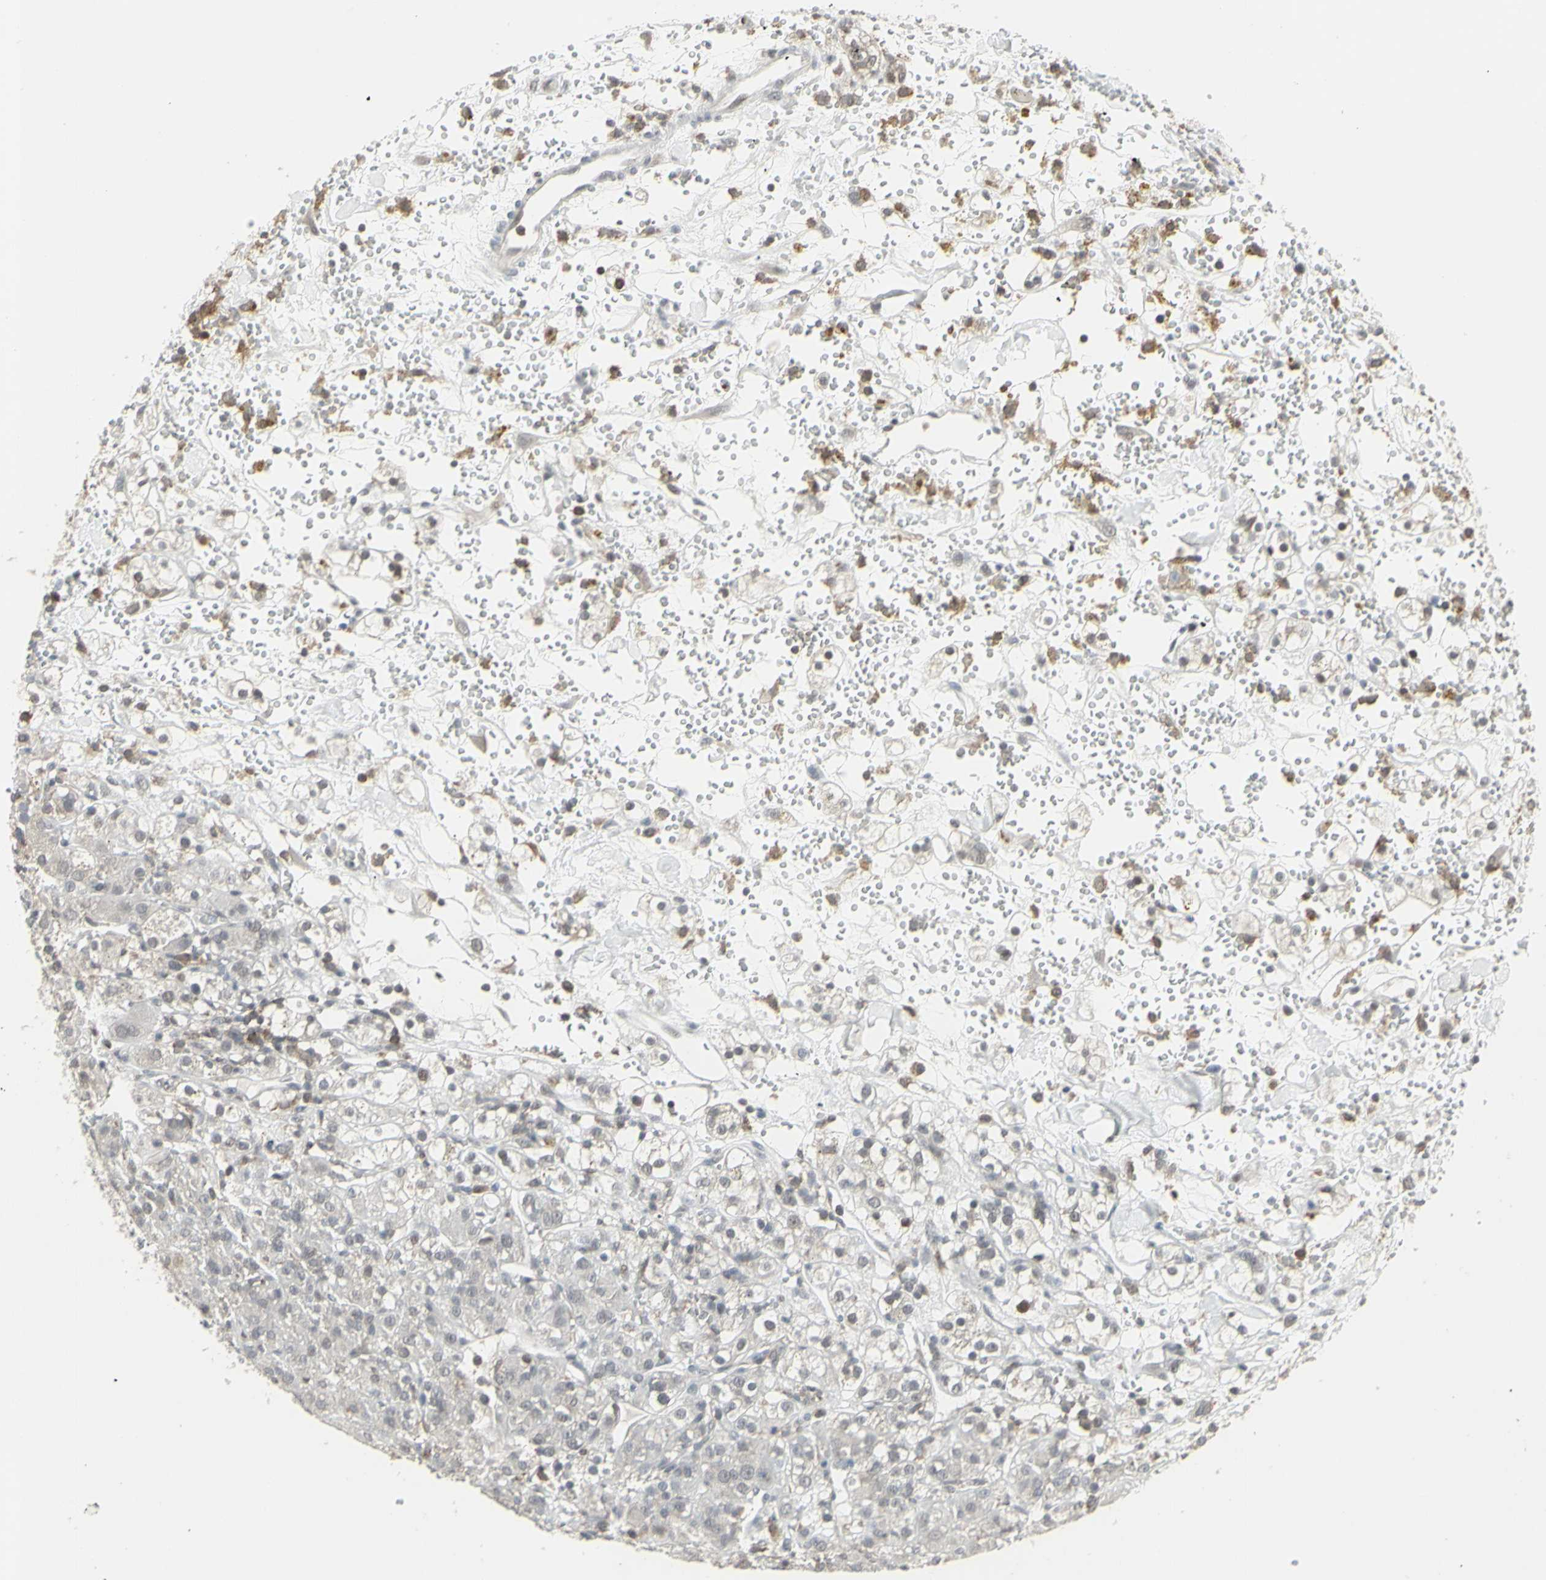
{"staining": {"intensity": "negative", "quantity": "none", "location": "none"}, "tissue": "renal cancer", "cell_type": "Tumor cells", "image_type": "cancer", "snomed": [{"axis": "morphology", "description": "Adenocarcinoma, NOS"}, {"axis": "topography", "description": "Kidney"}], "caption": "An IHC micrograph of renal adenocarcinoma is shown. There is no staining in tumor cells of renal adenocarcinoma.", "gene": "SAMSN1", "patient": {"sex": "male", "age": 61}}